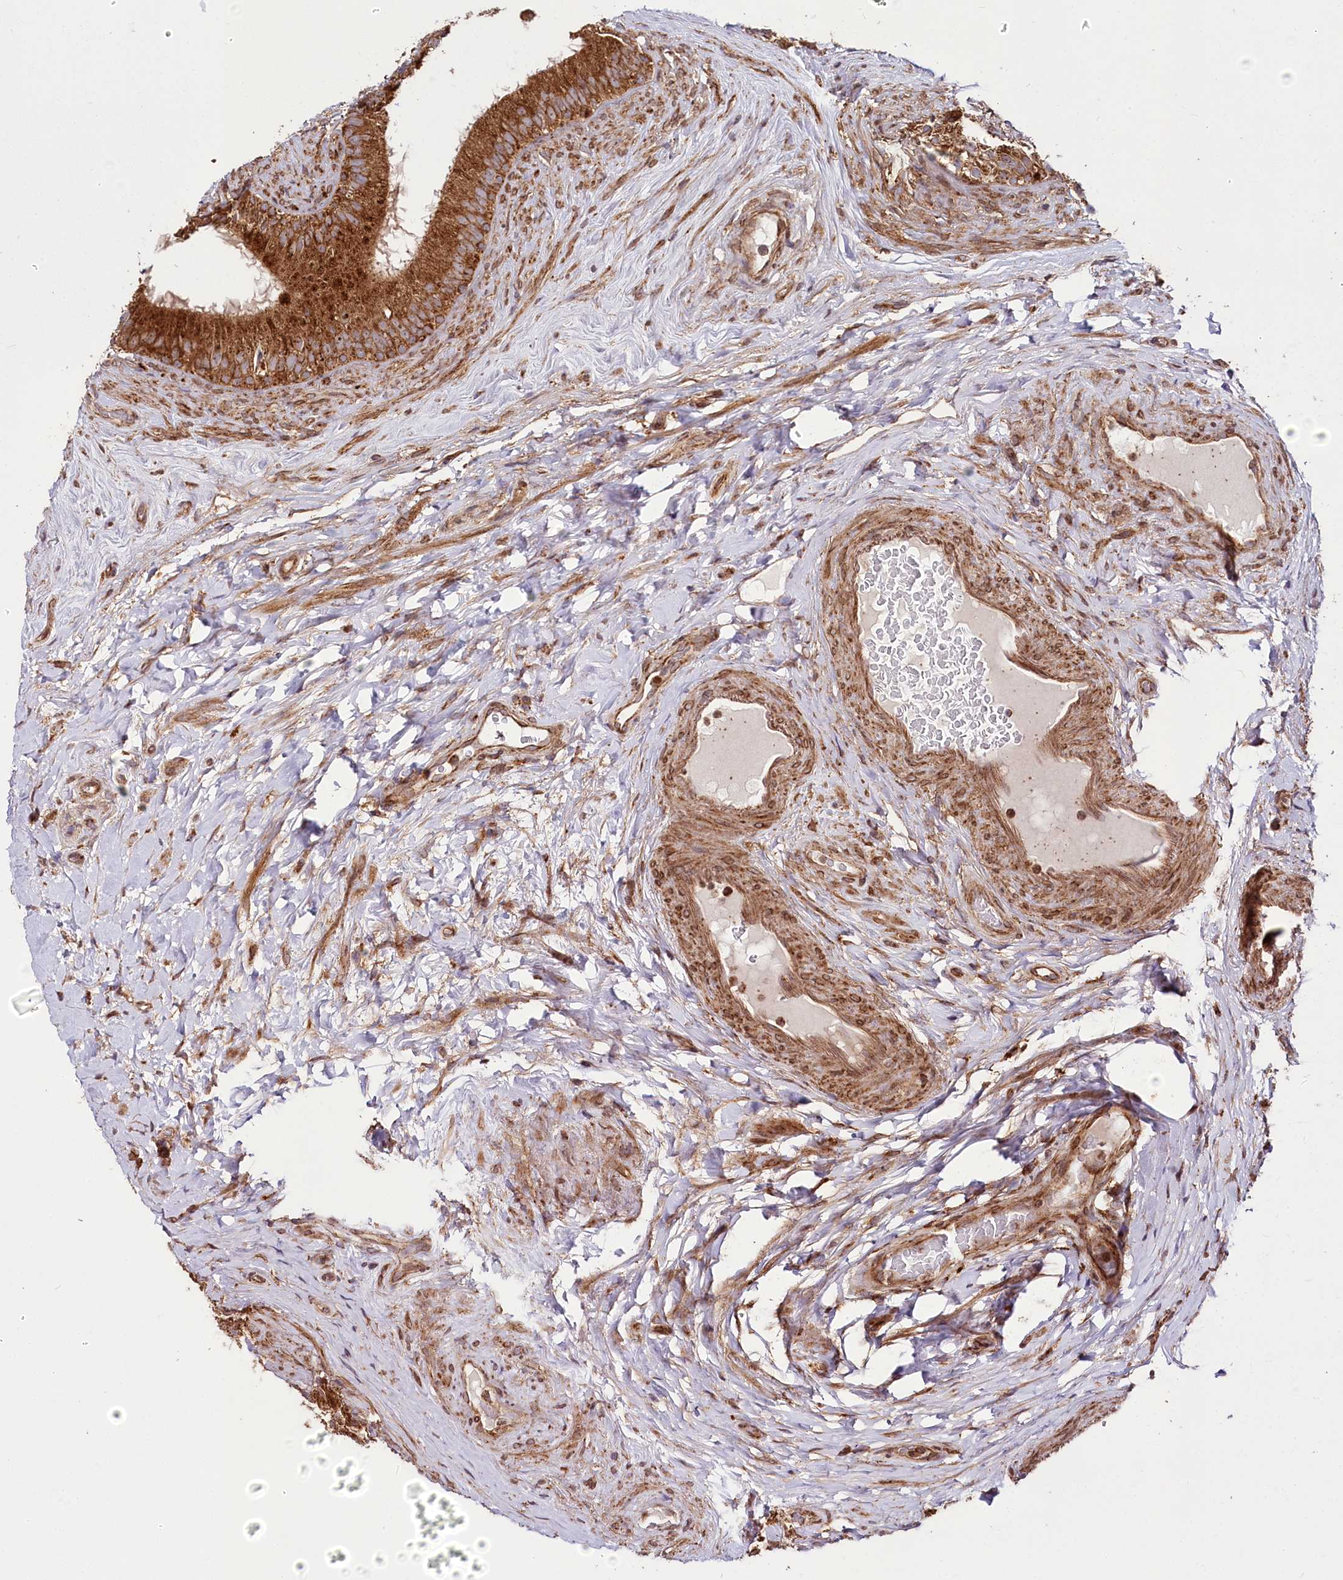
{"staining": {"intensity": "strong", "quantity": ">75%", "location": "cytoplasmic/membranous"}, "tissue": "epididymis", "cell_type": "Glandular cells", "image_type": "normal", "snomed": [{"axis": "morphology", "description": "Normal tissue, NOS"}, {"axis": "topography", "description": "Epididymis"}], "caption": "The image reveals staining of normal epididymis, revealing strong cytoplasmic/membranous protein expression (brown color) within glandular cells.", "gene": "RAB7A", "patient": {"sex": "male", "age": 84}}